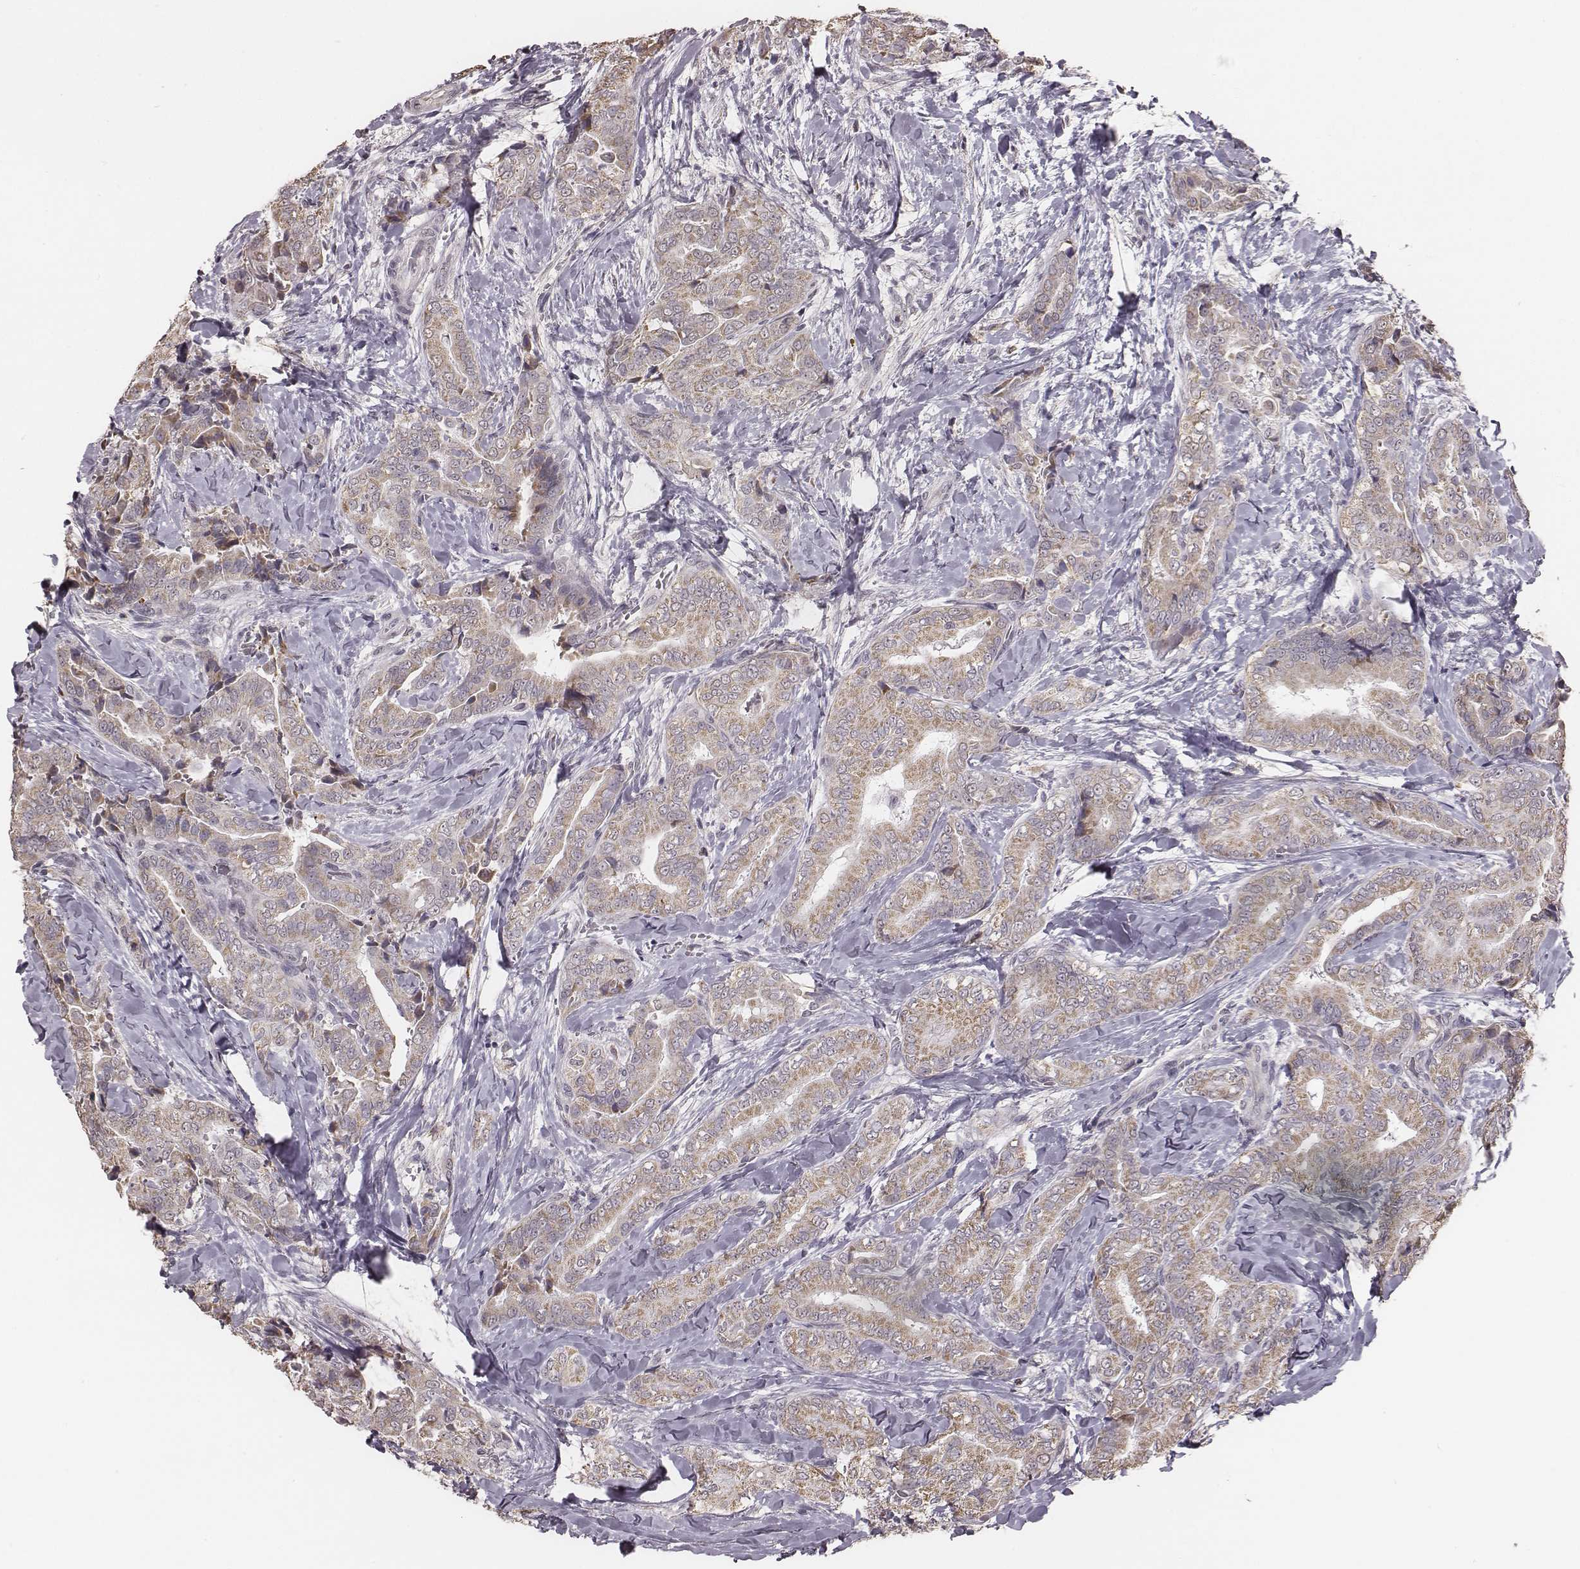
{"staining": {"intensity": "weak", "quantity": "25%-75%", "location": "cytoplasmic/membranous"}, "tissue": "thyroid cancer", "cell_type": "Tumor cells", "image_type": "cancer", "snomed": [{"axis": "morphology", "description": "Papillary adenocarcinoma, NOS"}, {"axis": "topography", "description": "Thyroid gland"}], "caption": "Immunohistochemical staining of human papillary adenocarcinoma (thyroid) exhibits weak cytoplasmic/membranous protein expression in approximately 25%-75% of tumor cells. Using DAB (brown) and hematoxylin (blue) stains, captured at high magnification using brightfield microscopy.", "gene": "SLC7A4", "patient": {"sex": "male", "age": 61}}